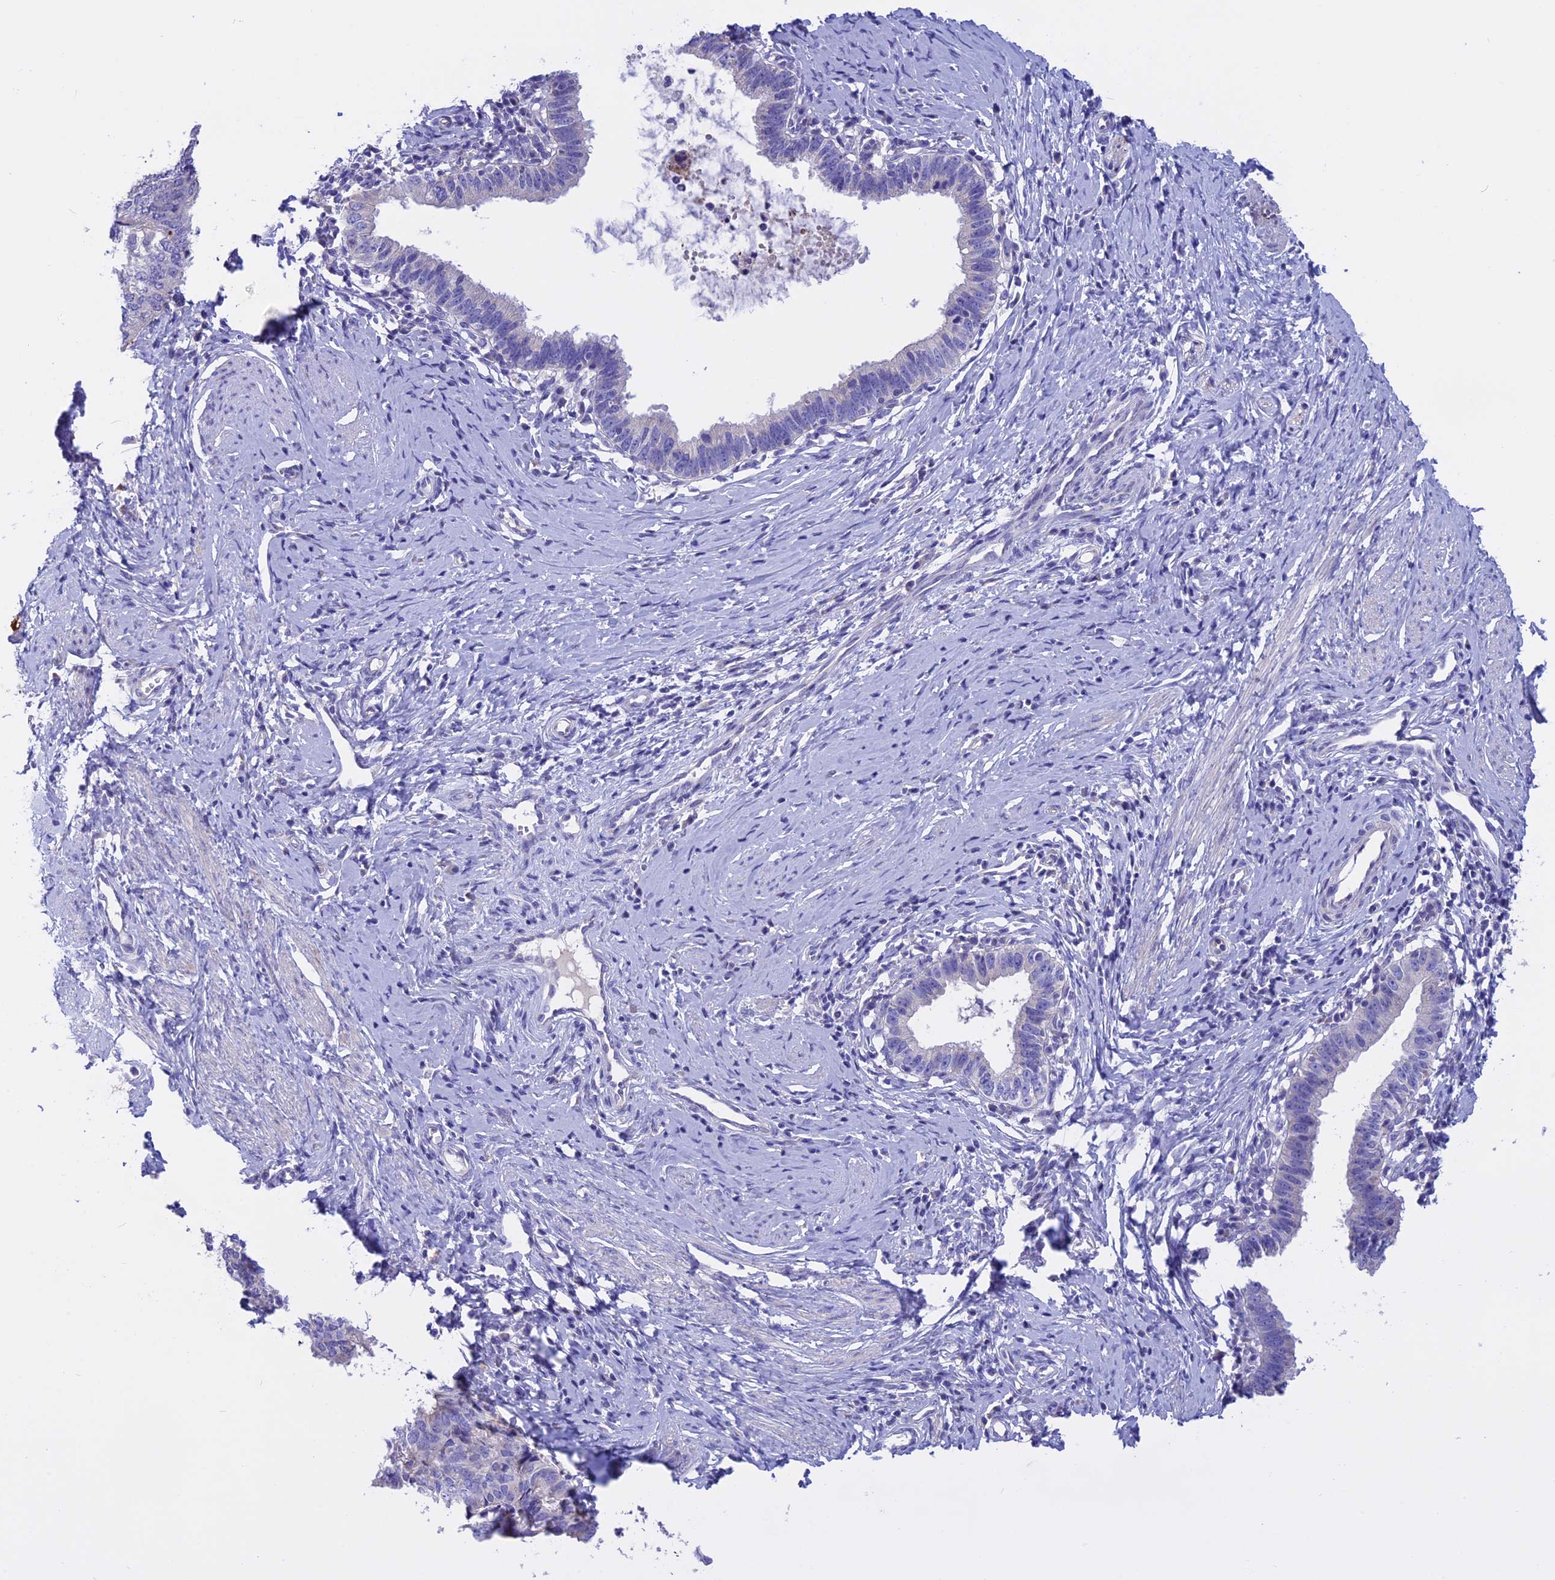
{"staining": {"intensity": "negative", "quantity": "none", "location": "none"}, "tissue": "cervical cancer", "cell_type": "Tumor cells", "image_type": "cancer", "snomed": [{"axis": "morphology", "description": "Adenocarcinoma, NOS"}, {"axis": "topography", "description": "Cervix"}], "caption": "An immunohistochemistry (IHC) micrograph of cervical adenocarcinoma is shown. There is no staining in tumor cells of cervical adenocarcinoma.", "gene": "TMEM138", "patient": {"sex": "female", "age": 36}}